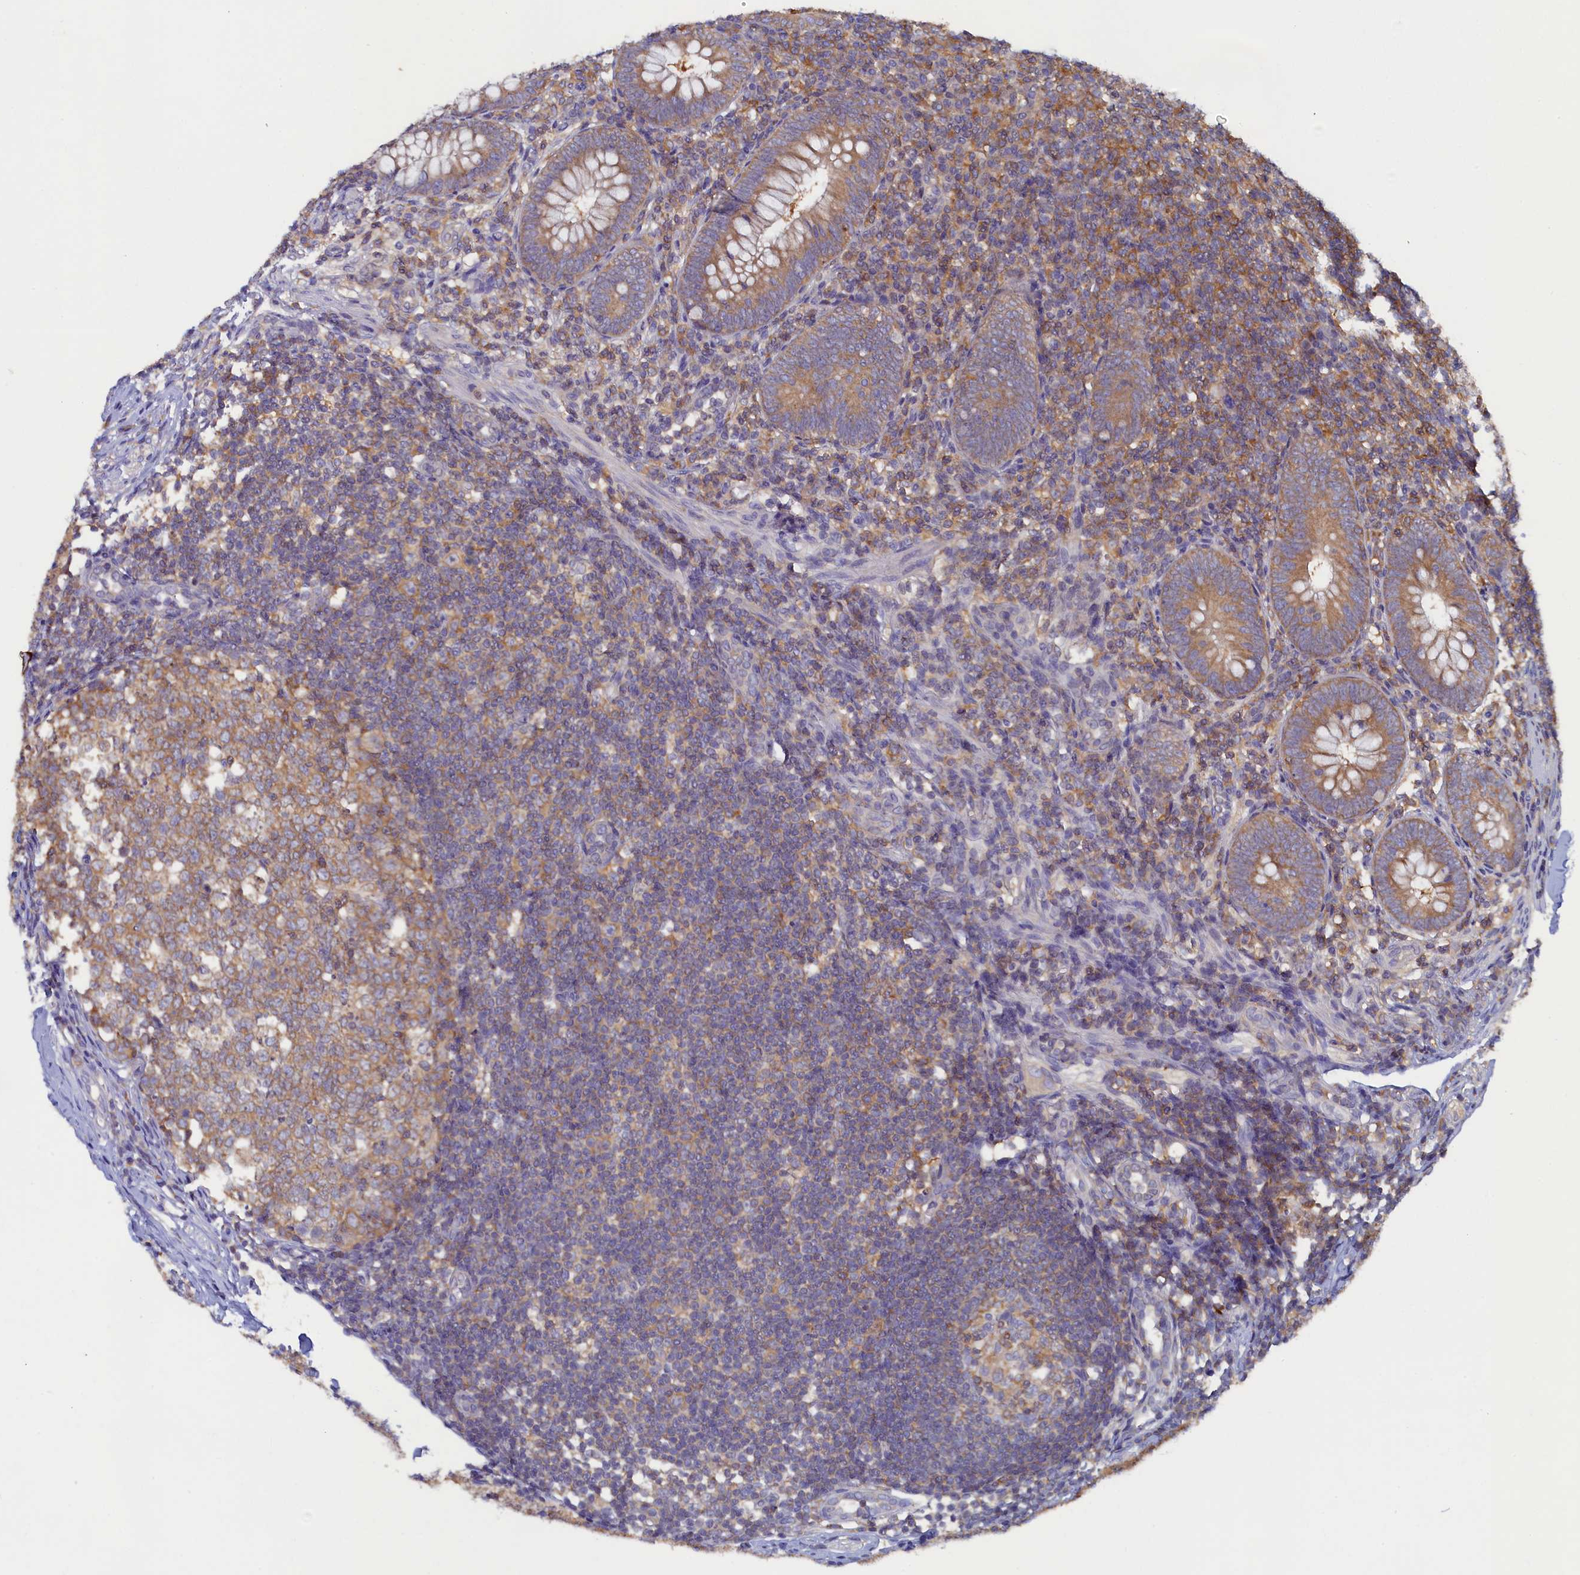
{"staining": {"intensity": "moderate", "quantity": ">75%", "location": "cytoplasmic/membranous"}, "tissue": "appendix", "cell_type": "Glandular cells", "image_type": "normal", "snomed": [{"axis": "morphology", "description": "Normal tissue, NOS"}, {"axis": "topography", "description": "Appendix"}], "caption": "IHC (DAB) staining of unremarkable appendix exhibits moderate cytoplasmic/membranous protein staining in about >75% of glandular cells.", "gene": "TIMM8B", "patient": {"sex": "male", "age": 14}}